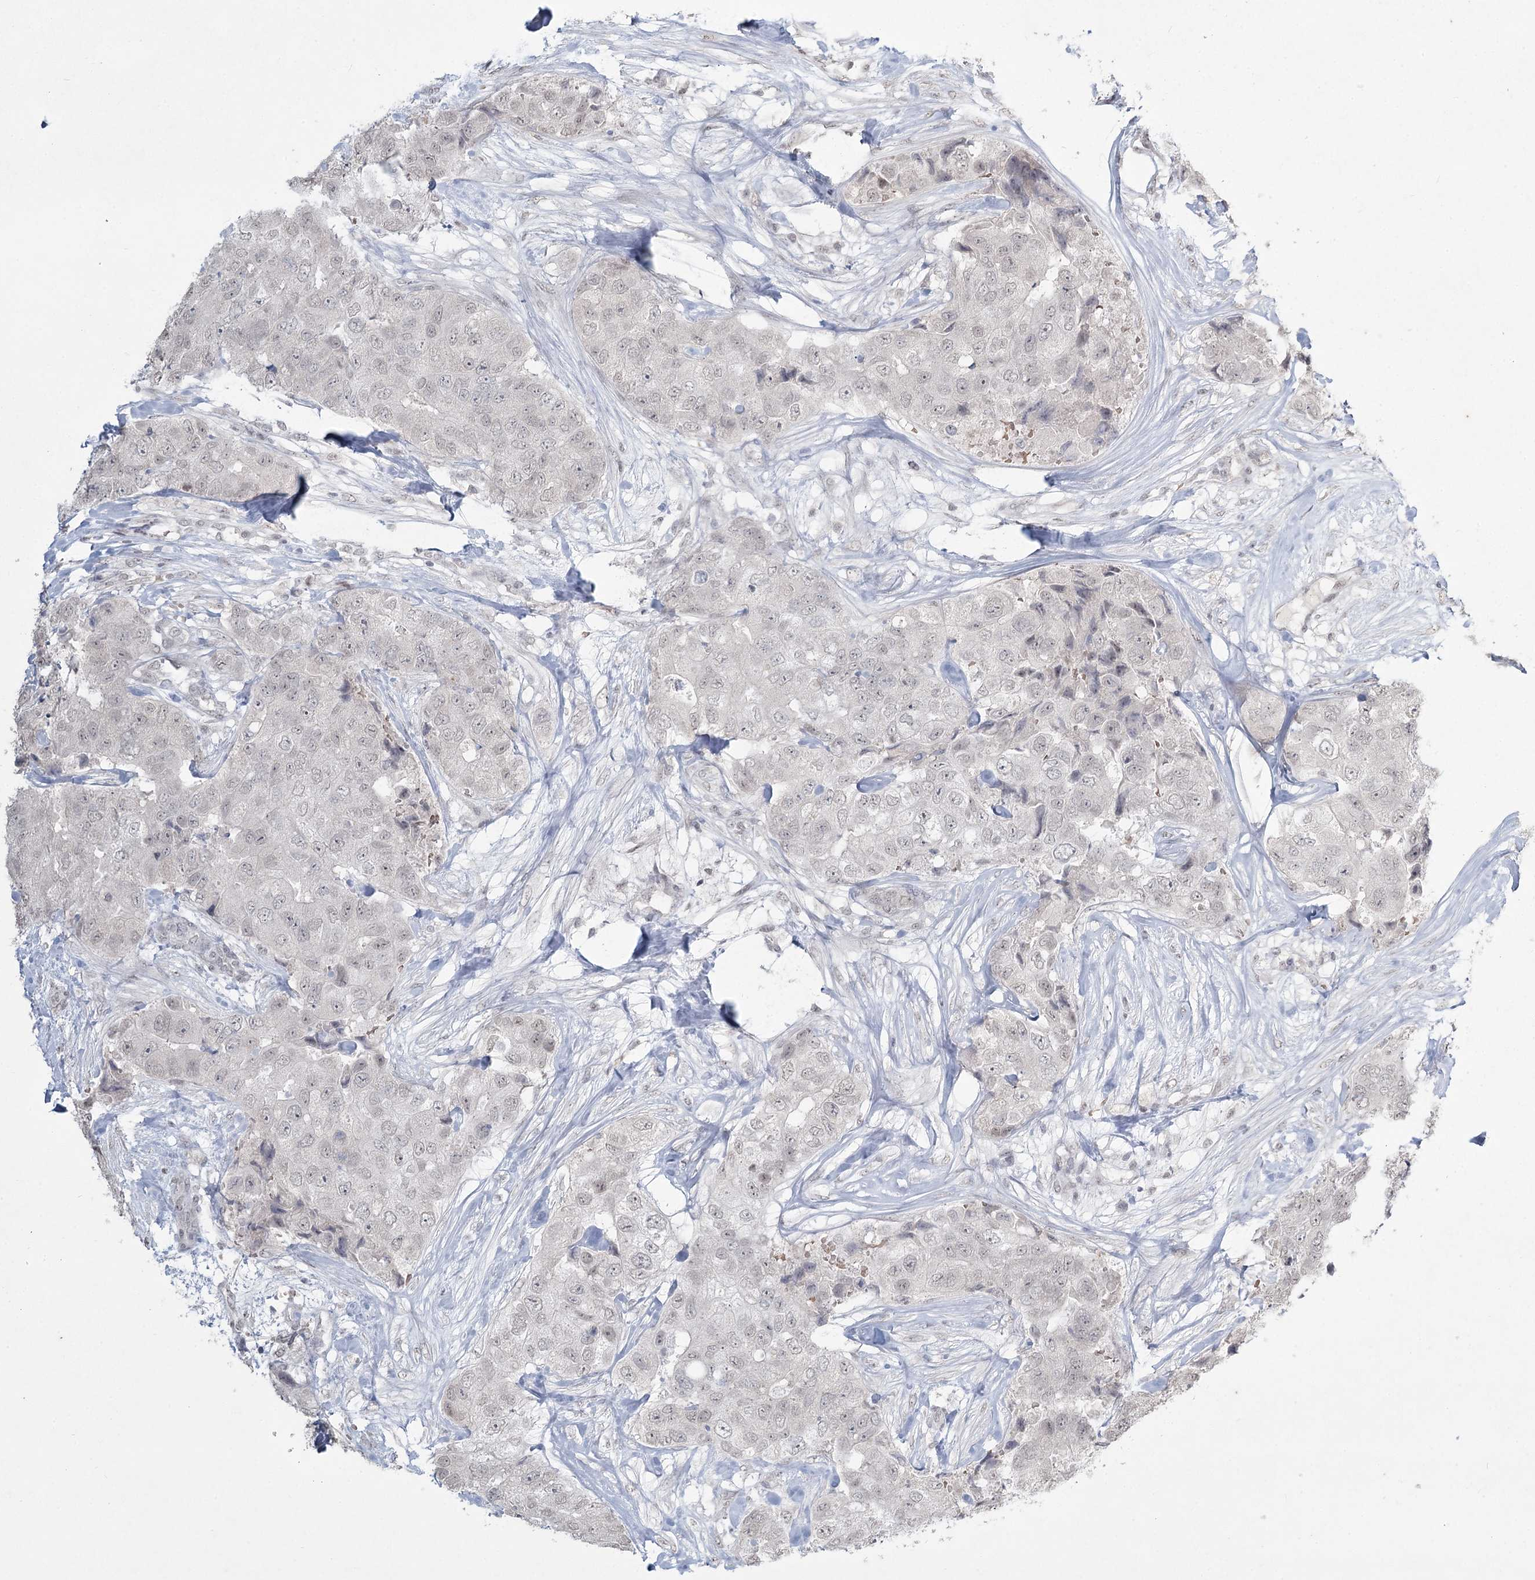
{"staining": {"intensity": "negative", "quantity": "none", "location": "none"}, "tissue": "breast cancer", "cell_type": "Tumor cells", "image_type": "cancer", "snomed": [{"axis": "morphology", "description": "Duct carcinoma"}, {"axis": "topography", "description": "Breast"}], "caption": "Tumor cells are negative for brown protein staining in breast cancer (infiltrating ductal carcinoma).", "gene": "LY6G5C", "patient": {"sex": "female", "age": 62}}